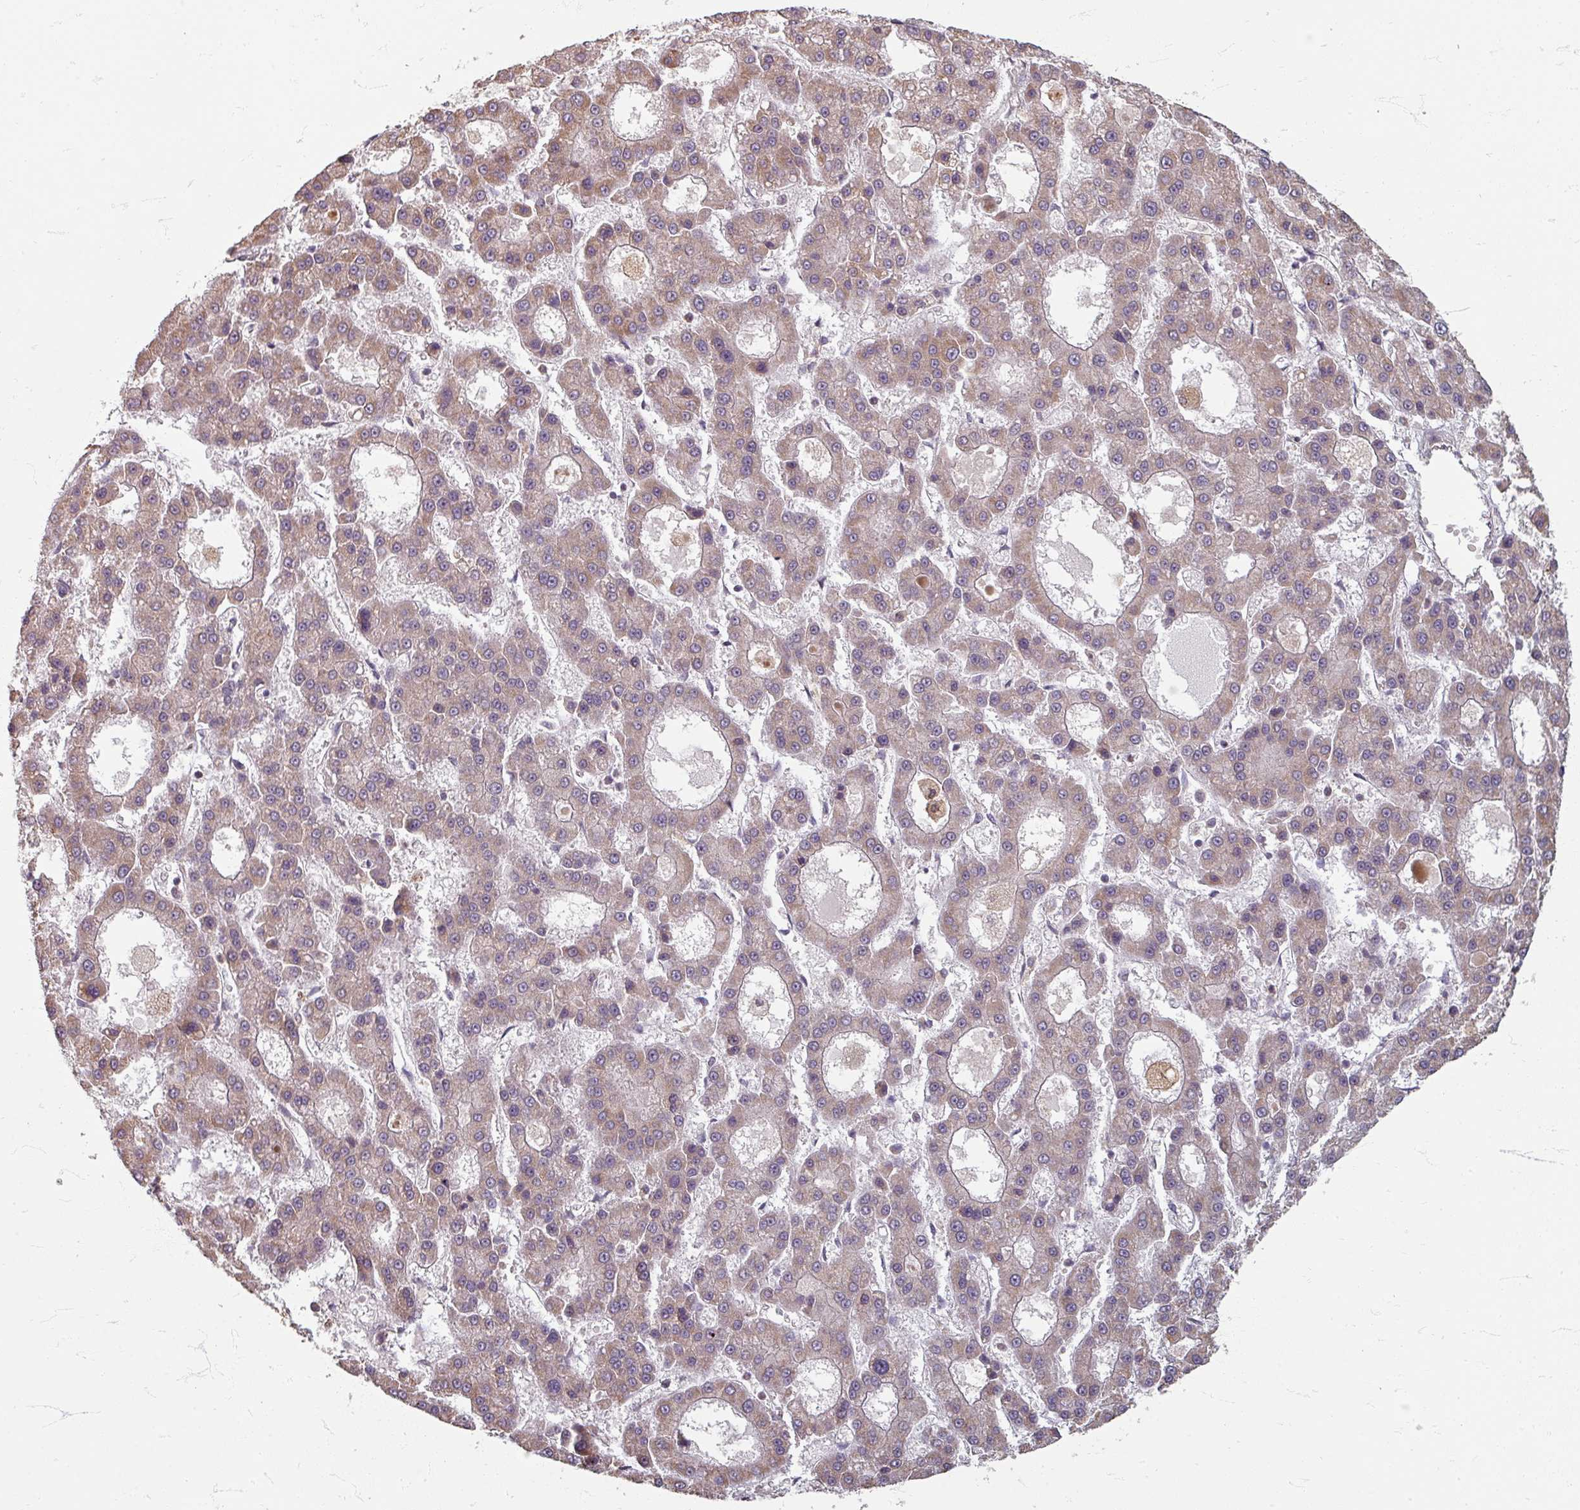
{"staining": {"intensity": "weak", "quantity": "25%-75%", "location": "cytoplasmic/membranous"}, "tissue": "liver cancer", "cell_type": "Tumor cells", "image_type": "cancer", "snomed": [{"axis": "morphology", "description": "Carcinoma, Hepatocellular, NOS"}, {"axis": "topography", "description": "Liver"}], "caption": "A photomicrograph of human liver cancer stained for a protein displays weak cytoplasmic/membranous brown staining in tumor cells.", "gene": "STAM", "patient": {"sex": "male", "age": 70}}